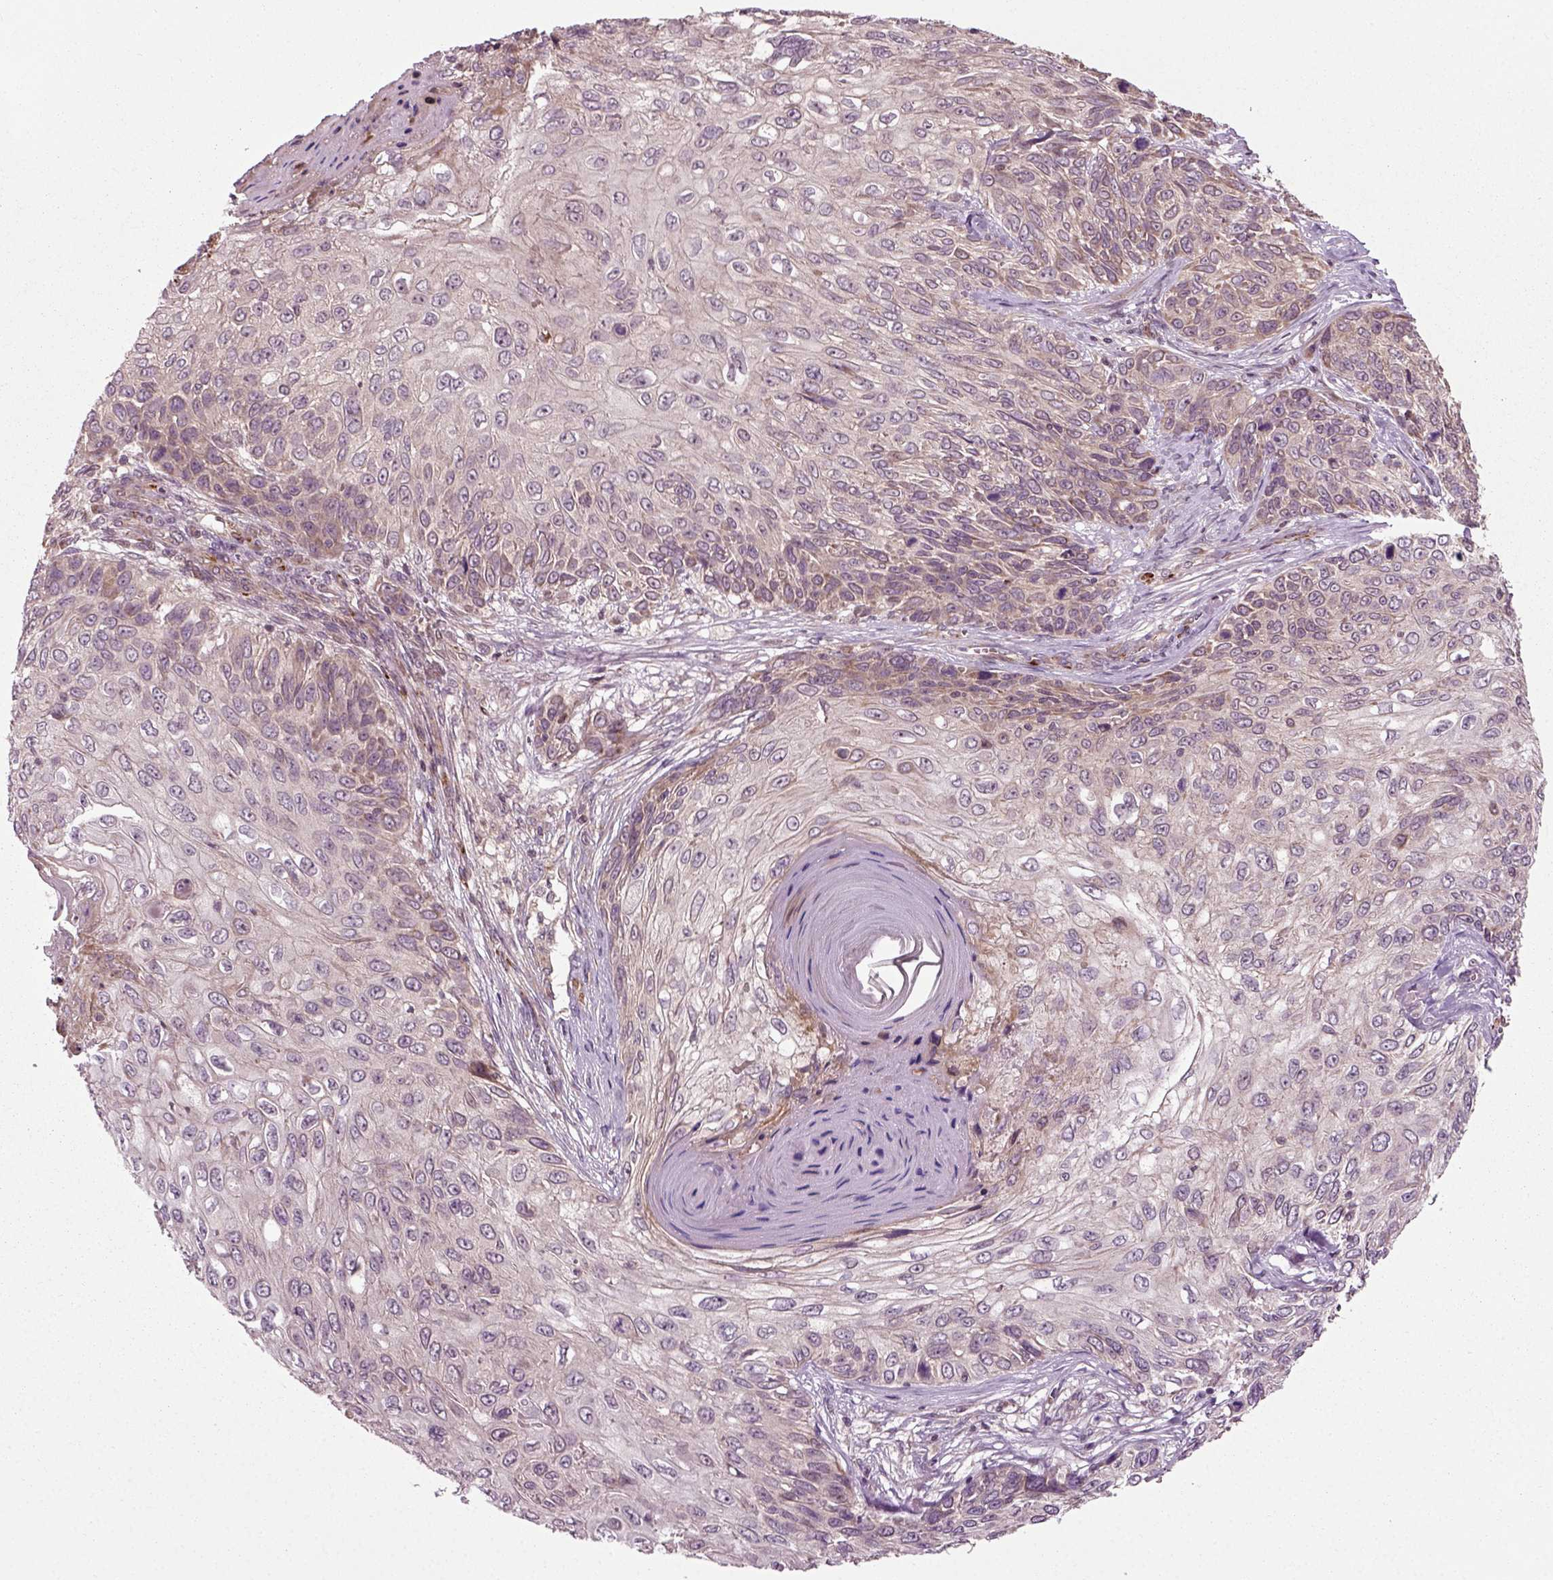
{"staining": {"intensity": "moderate", "quantity": "<25%", "location": "cytoplasmic/membranous"}, "tissue": "skin cancer", "cell_type": "Tumor cells", "image_type": "cancer", "snomed": [{"axis": "morphology", "description": "Squamous cell carcinoma, NOS"}, {"axis": "topography", "description": "Skin"}], "caption": "Immunohistochemical staining of squamous cell carcinoma (skin) demonstrates moderate cytoplasmic/membranous protein positivity in approximately <25% of tumor cells.", "gene": "PLCD3", "patient": {"sex": "male", "age": 92}}